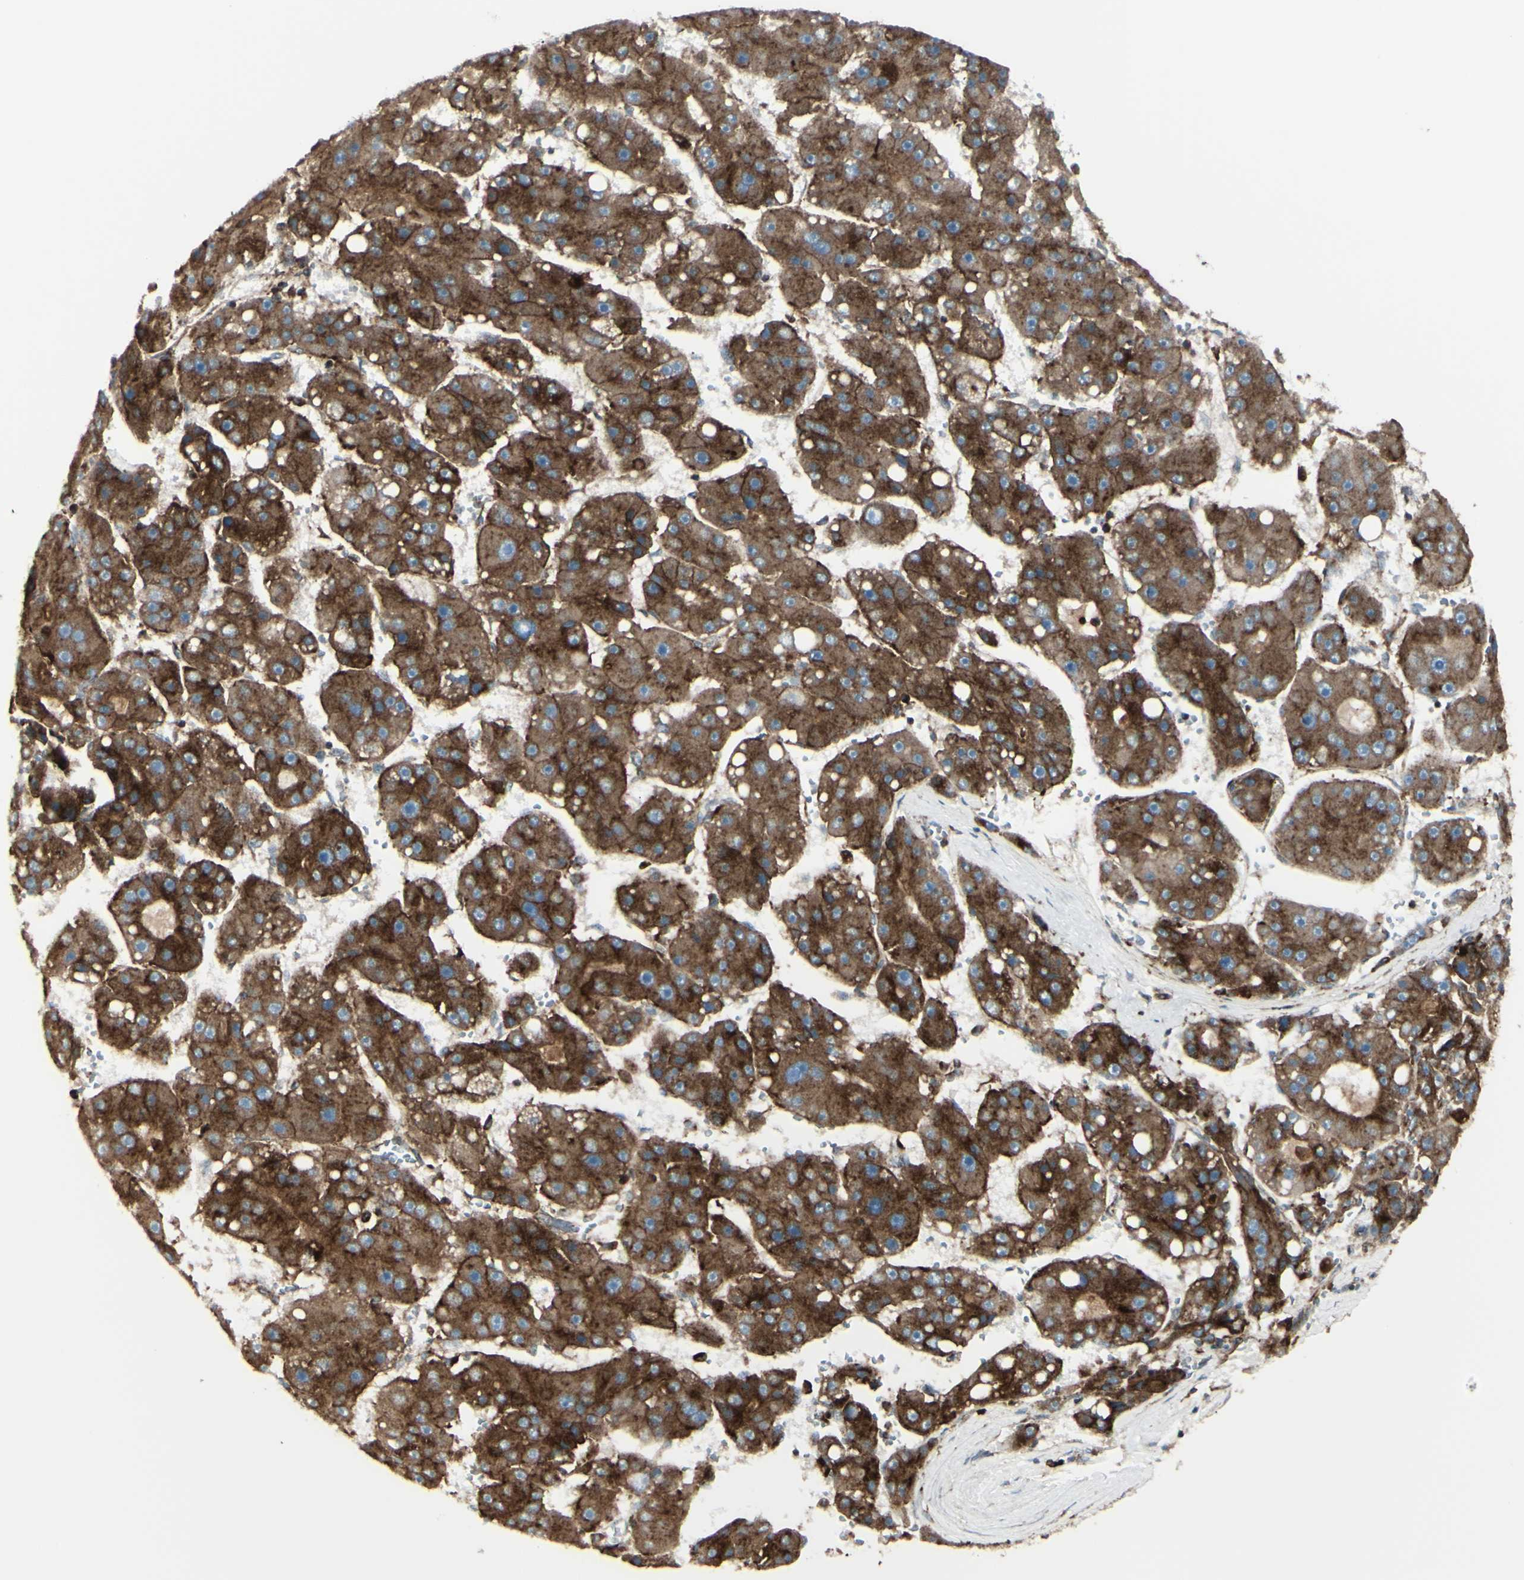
{"staining": {"intensity": "strong", "quantity": ">75%", "location": "cytoplasmic/membranous"}, "tissue": "liver cancer", "cell_type": "Tumor cells", "image_type": "cancer", "snomed": [{"axis": "morphology", "description": "Carcinoma, Hepatocellular, NOS"}, {"axis": "topography", "description": "Liver"}], "caption": "A high-resolution histopathology image shows IHC staining of hepatocellular carcinoma (liver), which shows strong cytoplasmic/membranous positivity in approximately >75% of tumor cells. The protein of interest is stained brown, and the nuclei are stained in blue (DAB (3,3'-diaminobenzidine) IHC with brightfield microscopy, high magnification).", "gene": "NAPA", "patient": {"sex": "female", "age": 61}}